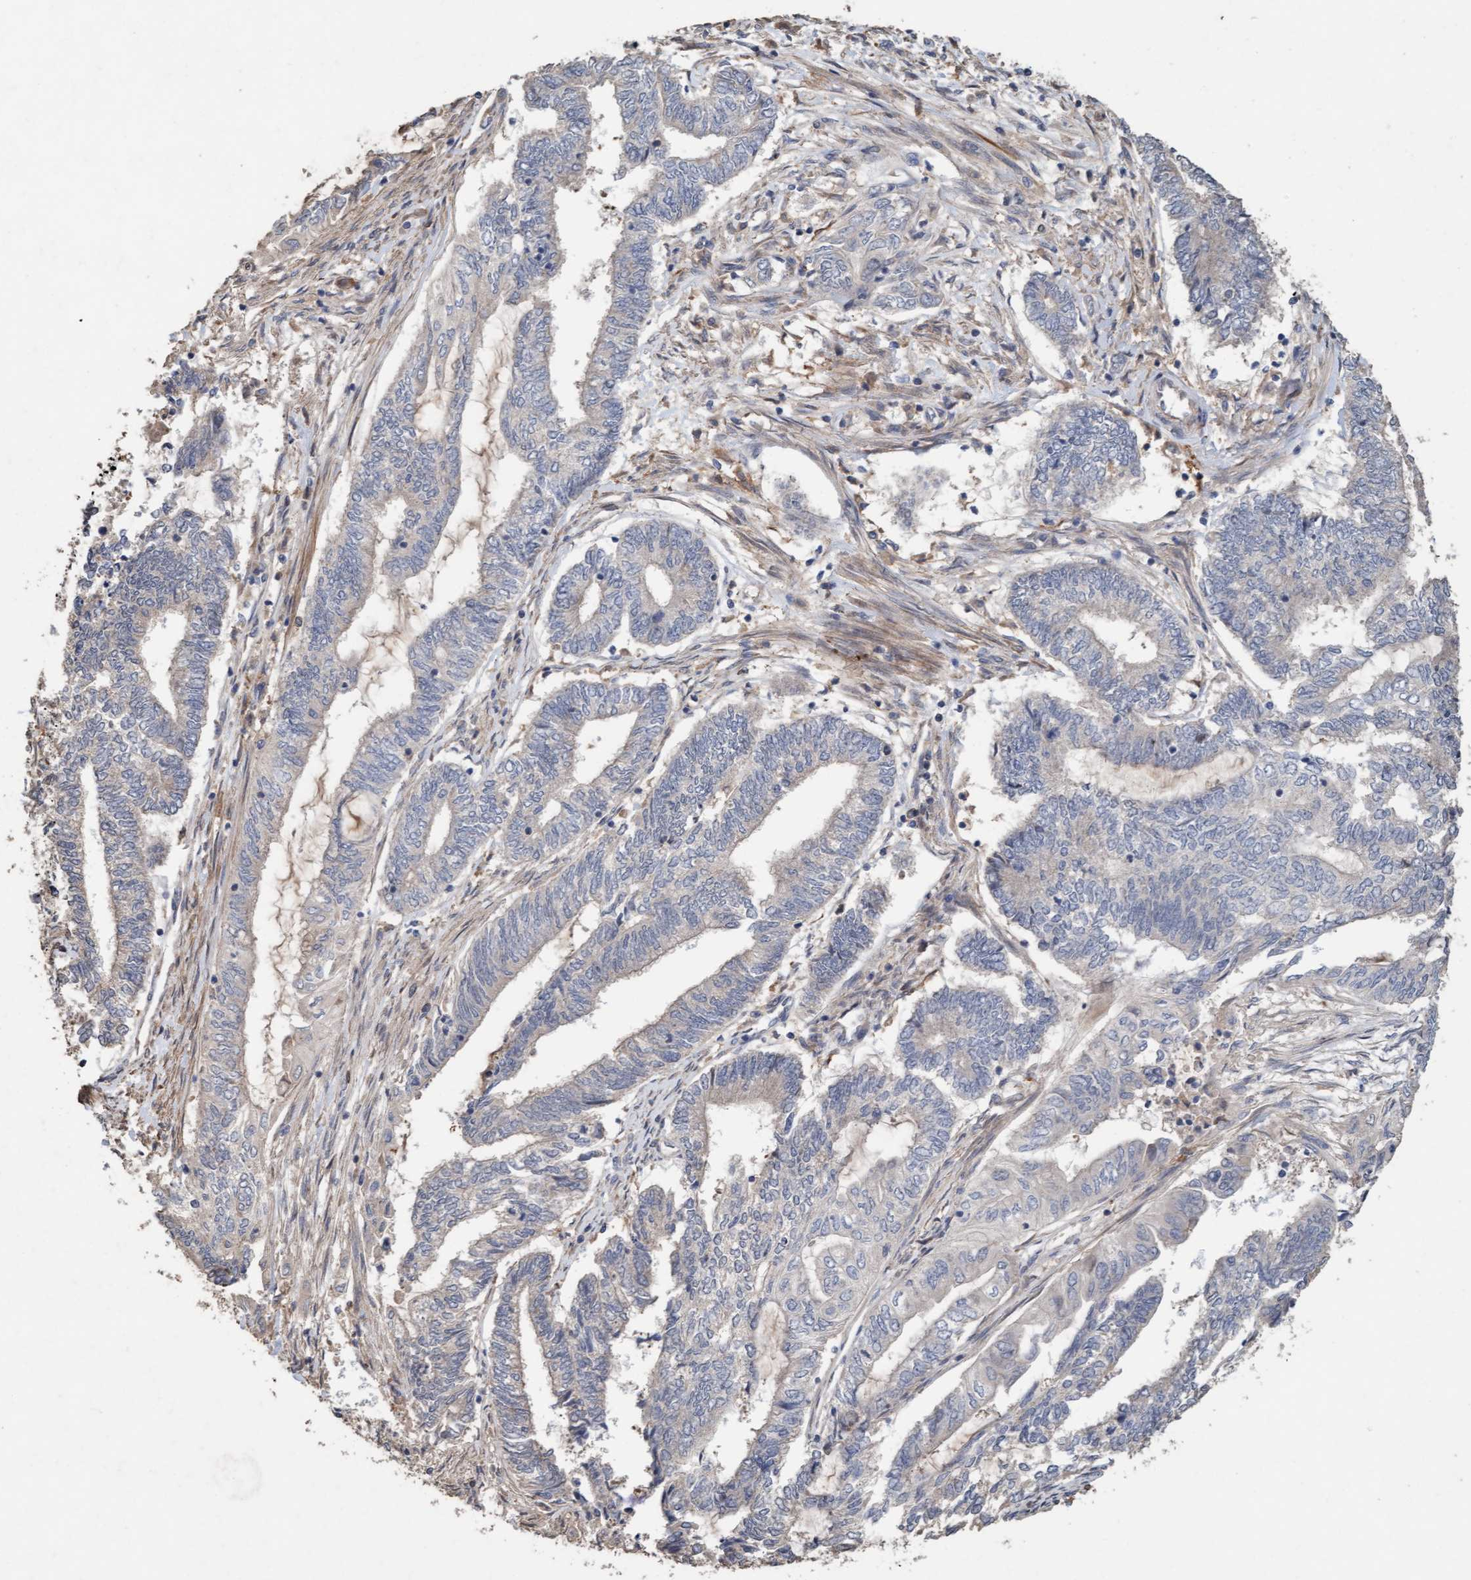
{"staining": {"intensity": "negative", "quantity": "none", "location": "none"}, "tissue": "endometrial cancer", "cell_type": "Tumor cells", "image_type": "cancer", "snomed": [{"axis": "morphology", "description": "Adenocarcinoma, NOS"}, {"axis": "topography", "description": "Uterus"}, {"axis": "topography", "description": "Endometrium"}], "caption": "DAB (3,3'-diaminobenzidine) immunohistochemical staining of human endometrial adenocarcinoma displays no significant expression in tumor cells.", "gene": "LONRF1", "patient": {"sex": "female", "age": 70}}